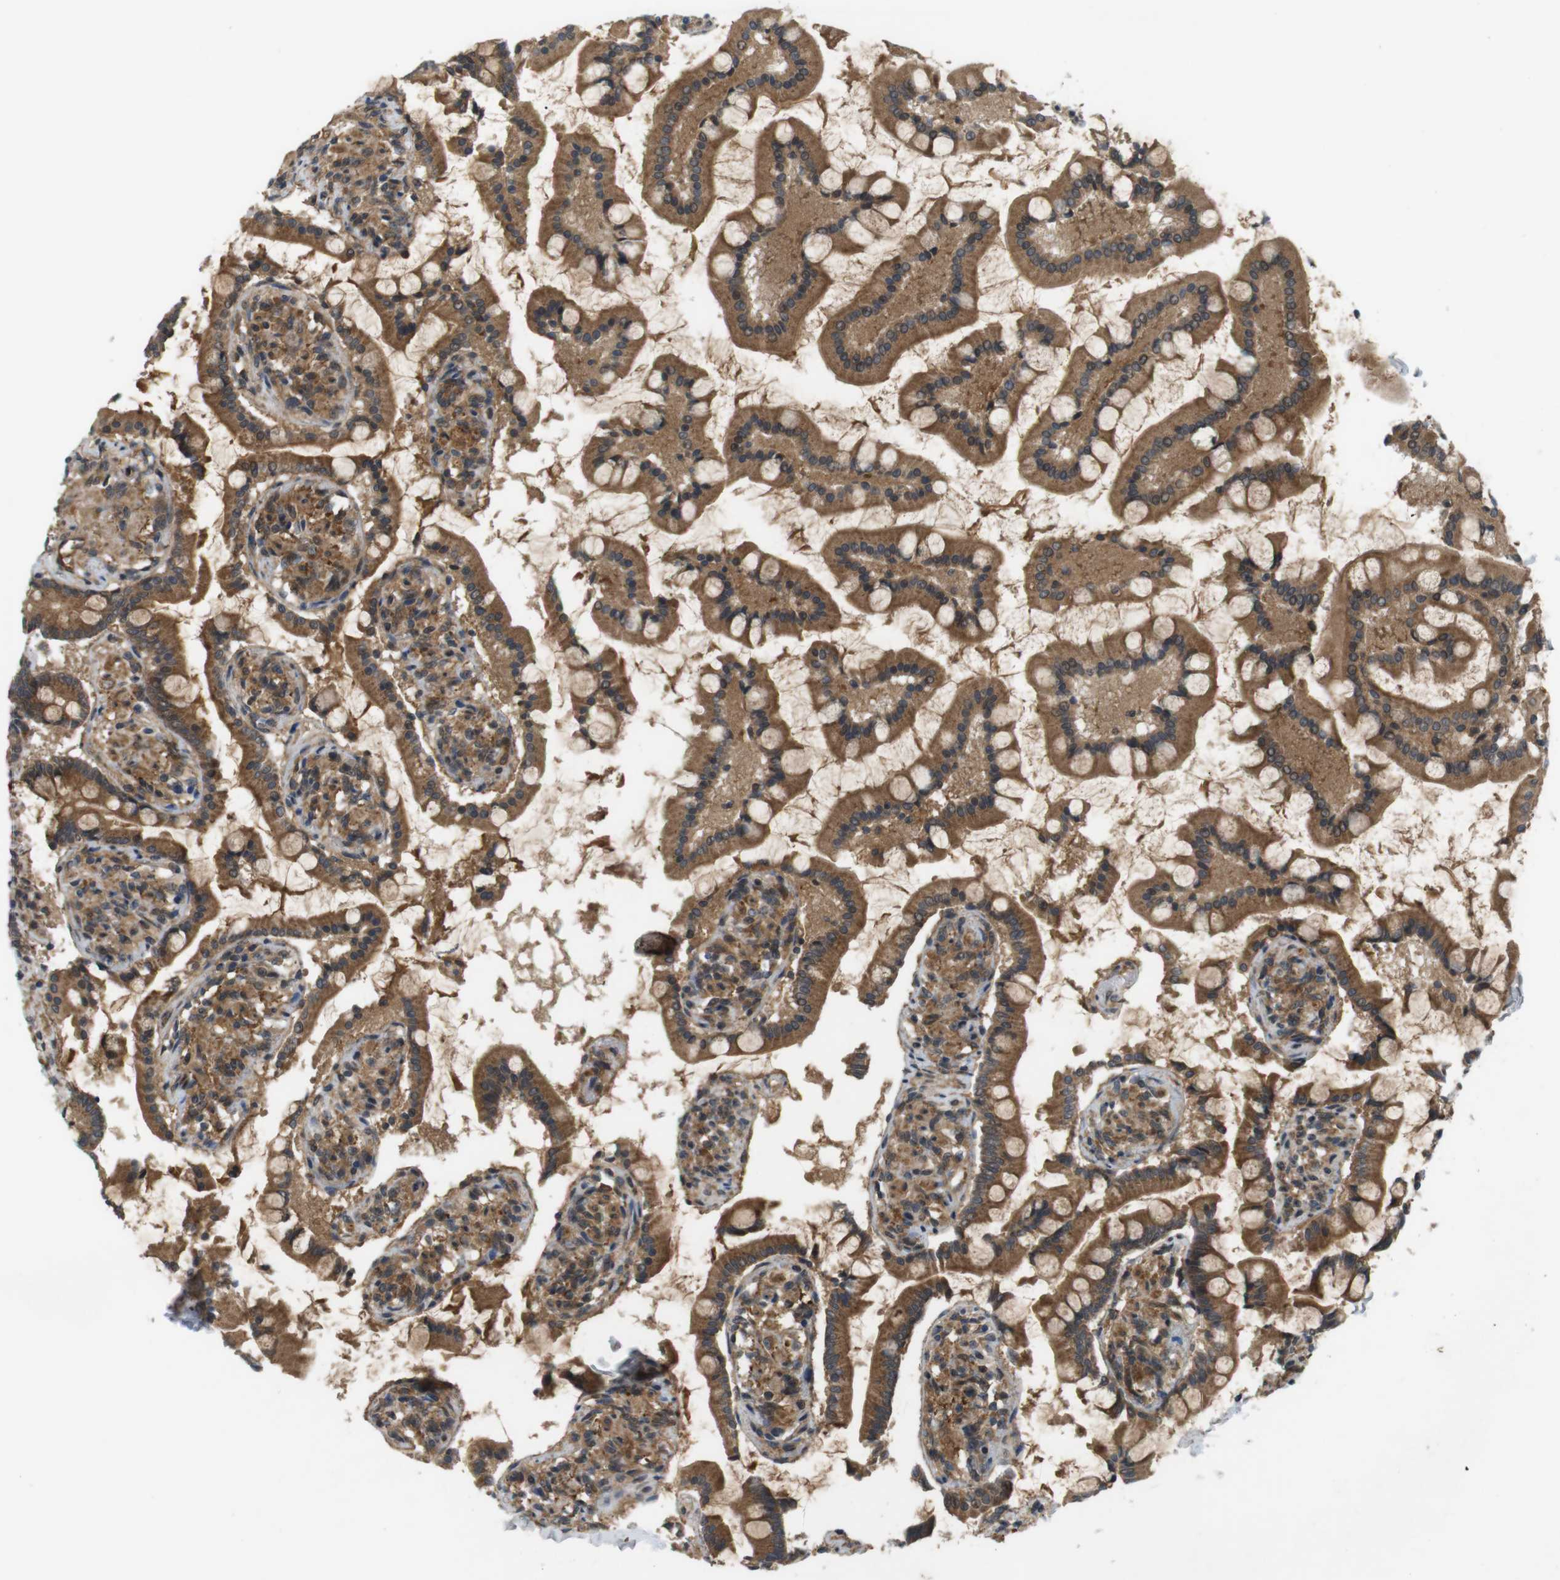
{"staining": {"intensity": "moderate", "quantity": ">75%", "location": "cytoplasmic/membranous"}, "tissue": "small intestine", "cell_type": "Glandular cells", "image_type": "normal", "snomed": [{"axis": "morphology", "description": "Normal tissue, NOS"}, {"axis": "topography", "description": "Small intestine"}], "caption": "Immunohistochemistry (IHC) micrograph of normal human small intestine stained for a protein (brown), which exhibits medium levels of moderate cytoplasmic/membranous expression in about >75% of glandular cells.", "gene": "NFKBIE", "patient": {"sex": "male", "age": 41}}